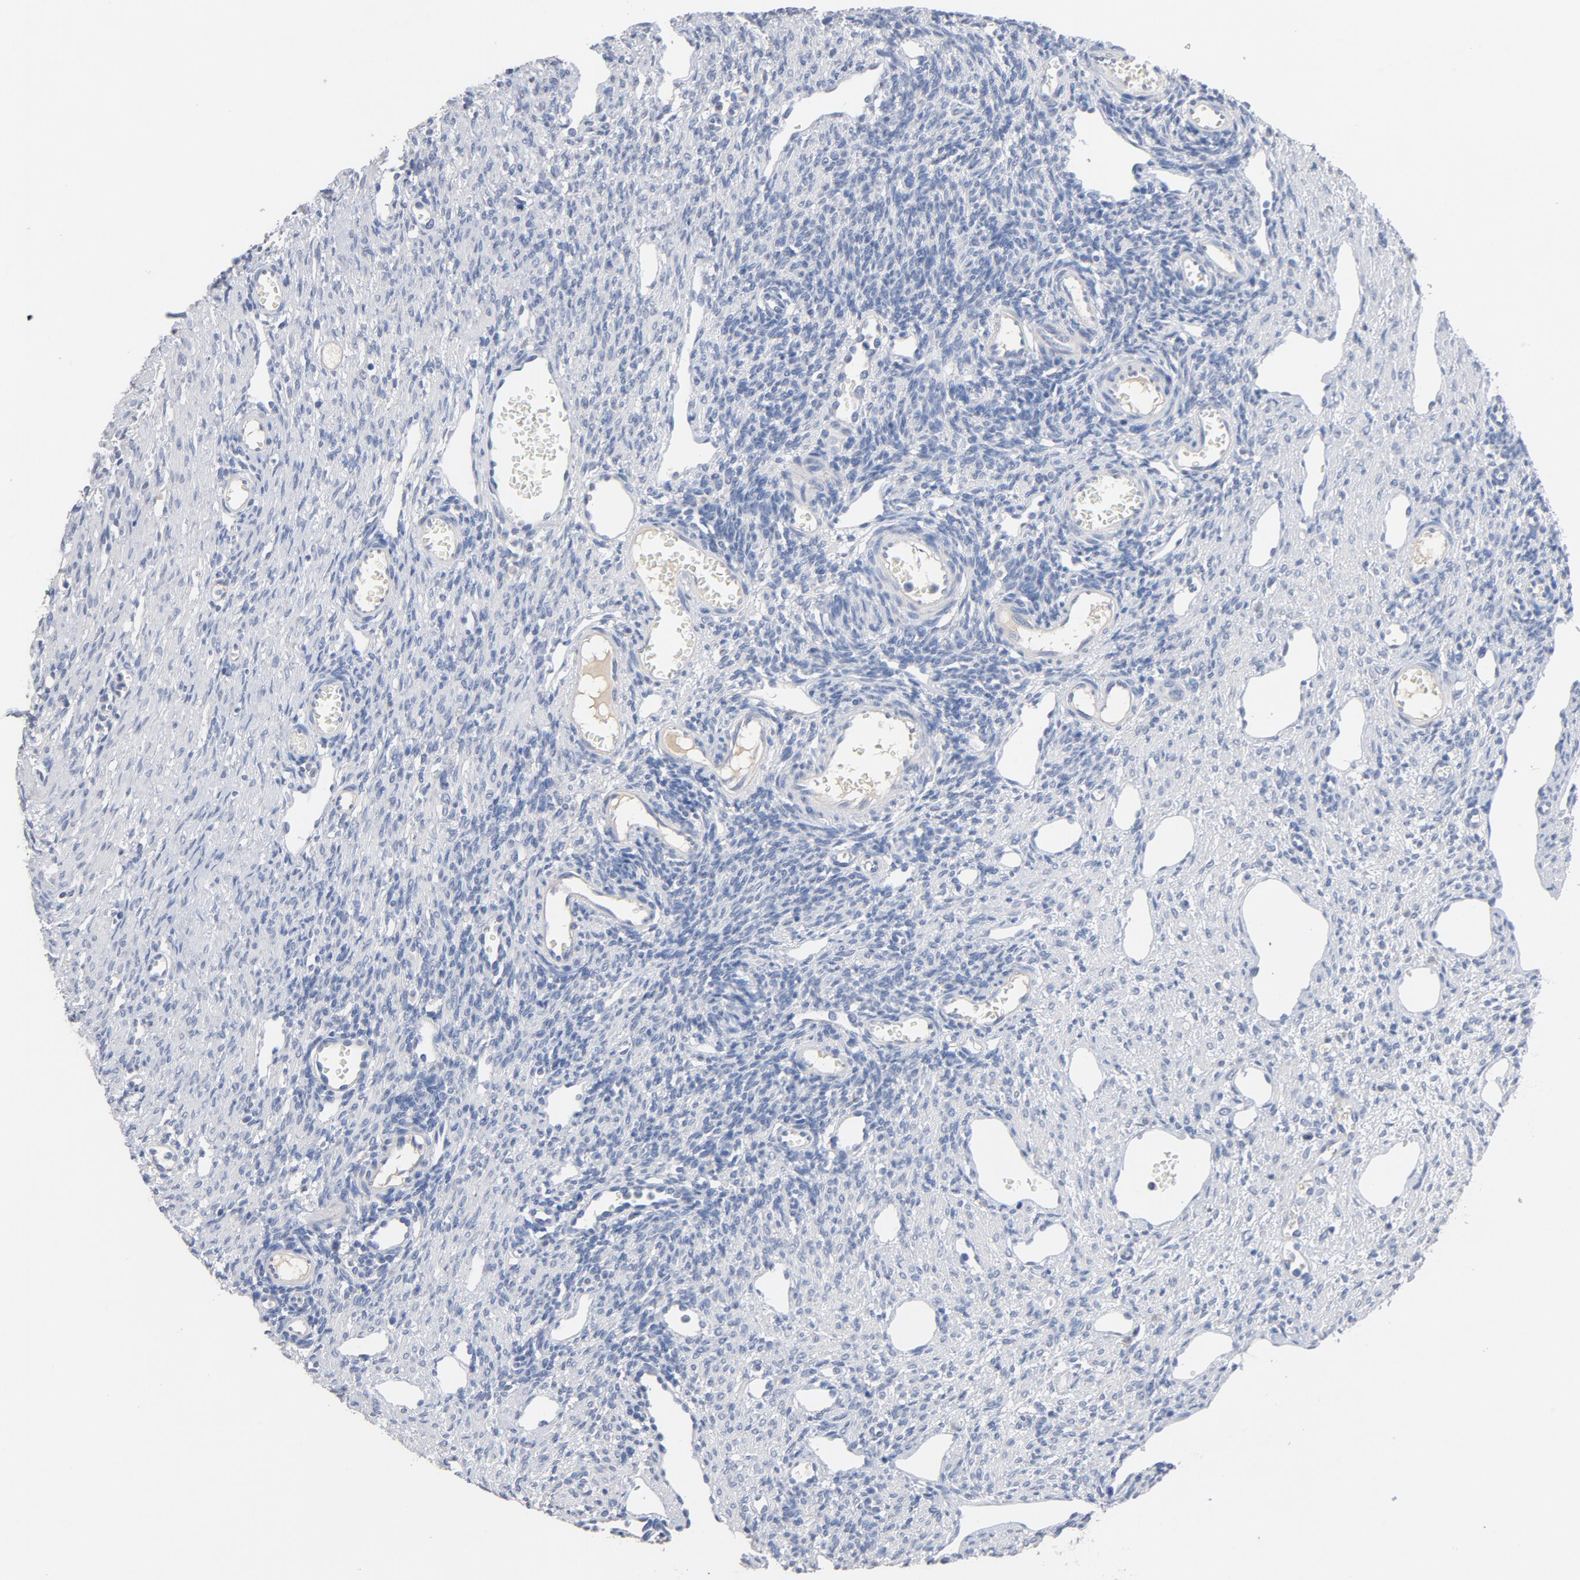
{"staining": {"intensity": "negative", "quantity": "none", "location": "none"}, "tissue": "ovary", "cell_type": "Ovarian stroma cells", "image_type": "normal", "snomed": [{"axis": "morphology", "description": "Normal tissue, NOS"}, {"axis": "topography", "description": "Ovary"}], "caption": "Immunohistochemistry micrograph of benign ovary stained for a protein (brown), which shows no staining in ovarian stroma cells. Brightfield microscopy of IHC stained with DAB (3,3'-diaminobenzidine) (brown) and hematoxylin (blue), captured at high magnification.", "gene": "ZCCHC13", "patient": {"sex": "female", "age": 33}}